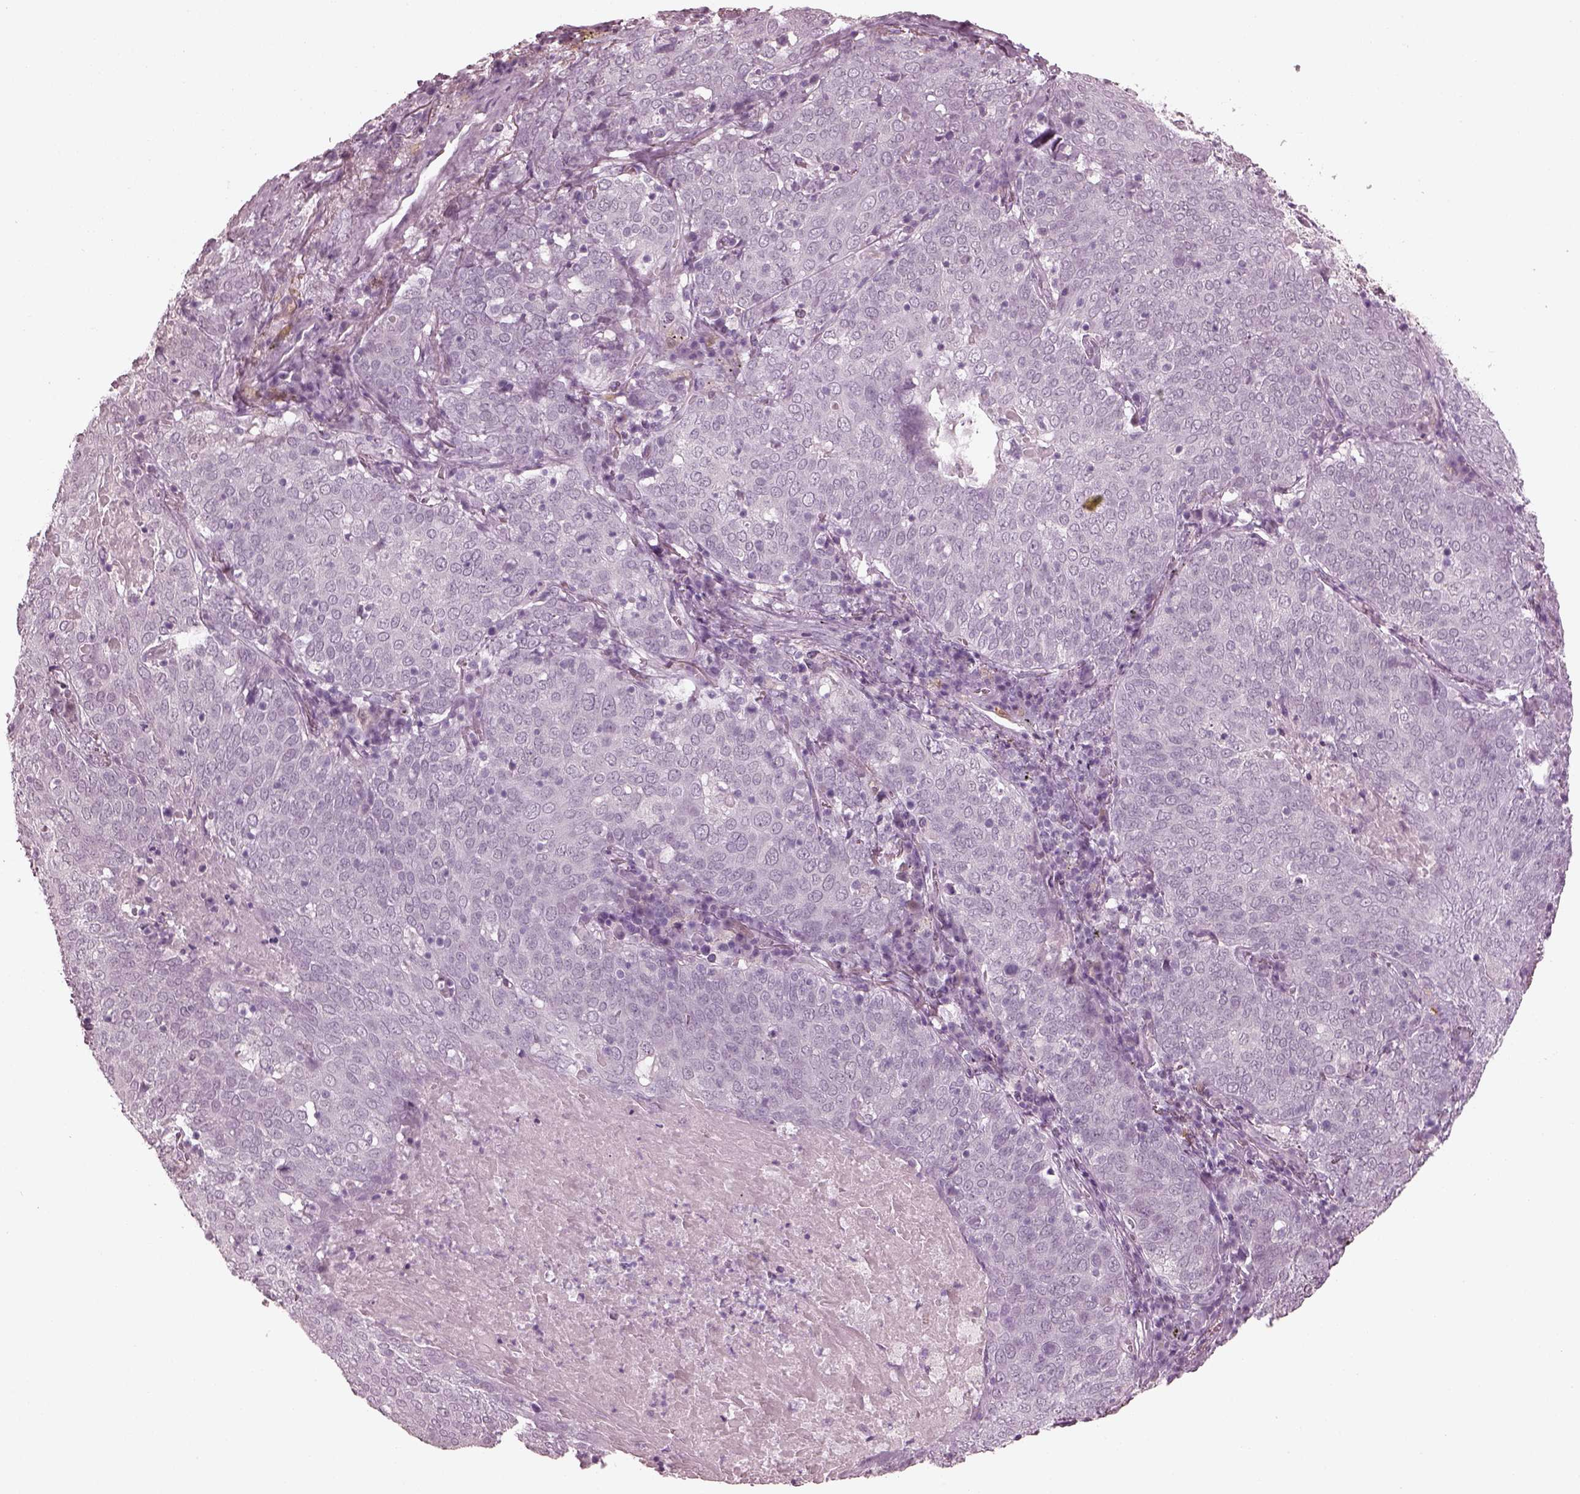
{"staining": {"intensity": "negative", "quantity": "none", "location": "none"}, "tissue": "lung cancer", "cell_type": "Tumor cells", "image_type": "cancer", "snomed": [{"axis": "morphology", "description": "Squamous cell carcinoma, NOS"}, {"axis": "topography", "description": "Lung"}], "caption": "Lung cancer was stained to show a protein in brown. There is no significant positivity in tumor cells.", "gene": "C2orf81", "patient": {"sex": "male", "age": 82}}